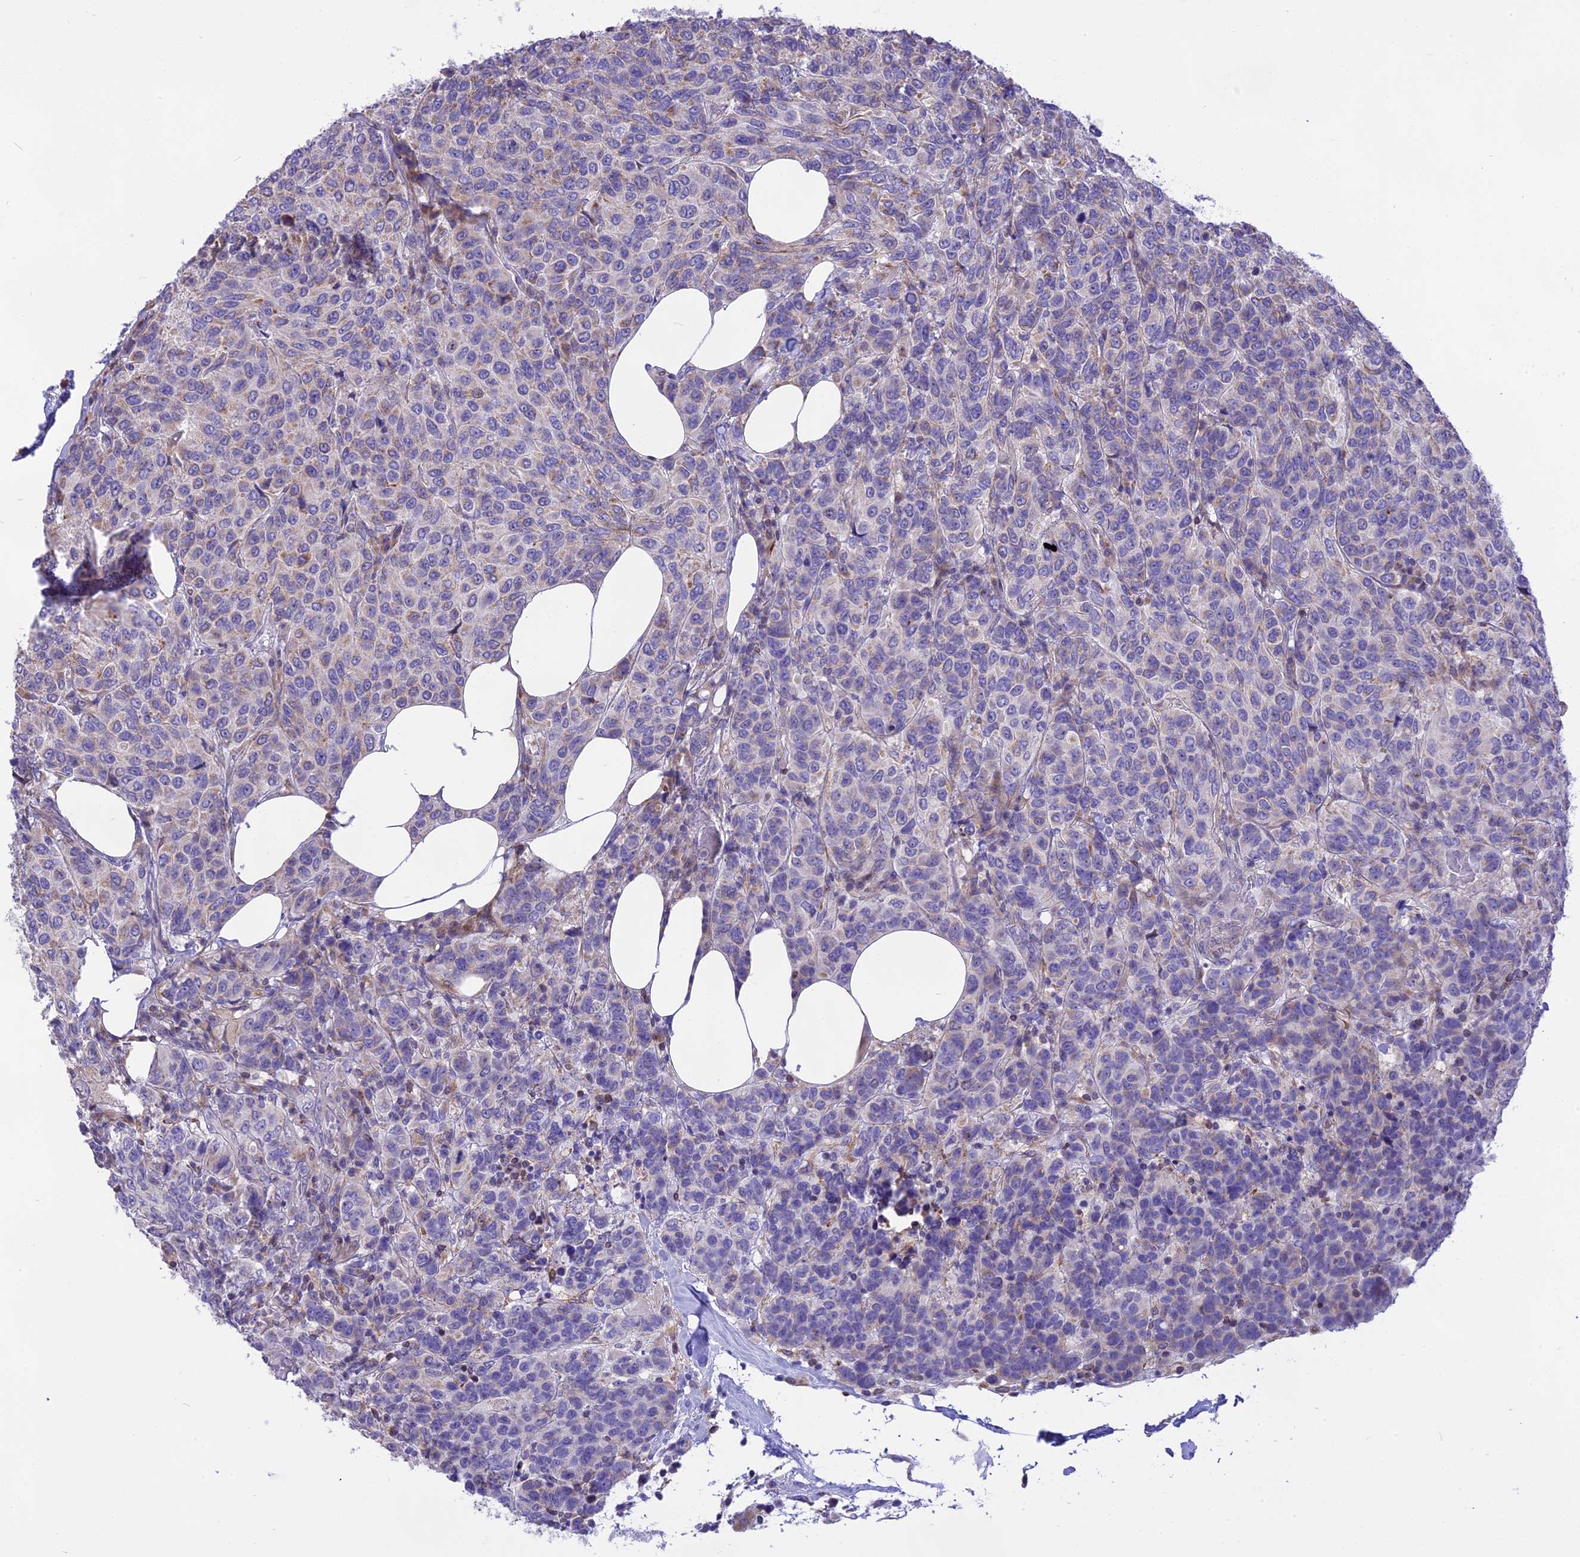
{"staining": {"intensity": "weak", "quantity": "<25%", "location": "cytoplasmic/membranous"}, "tissue": "breast cancer", "cell_type": "Tumor cells", "image_type": "cancer", "snomed": [{"axis": "morphology", "description": "Duct carcinoma"}, {"axis": "topography", "description": "Breast"}], "caption": "The micrograph displays no staining of tumor cells in breast cancer (intraductal carcinoma). (Stains: DAB immunohistochemistry (IHC) with hematoxylin counter stain, Microscopy: brightfield microscopy at high magnification).", "gene": "DOC2B", "patient": {"sex": "female", "age": 55}}